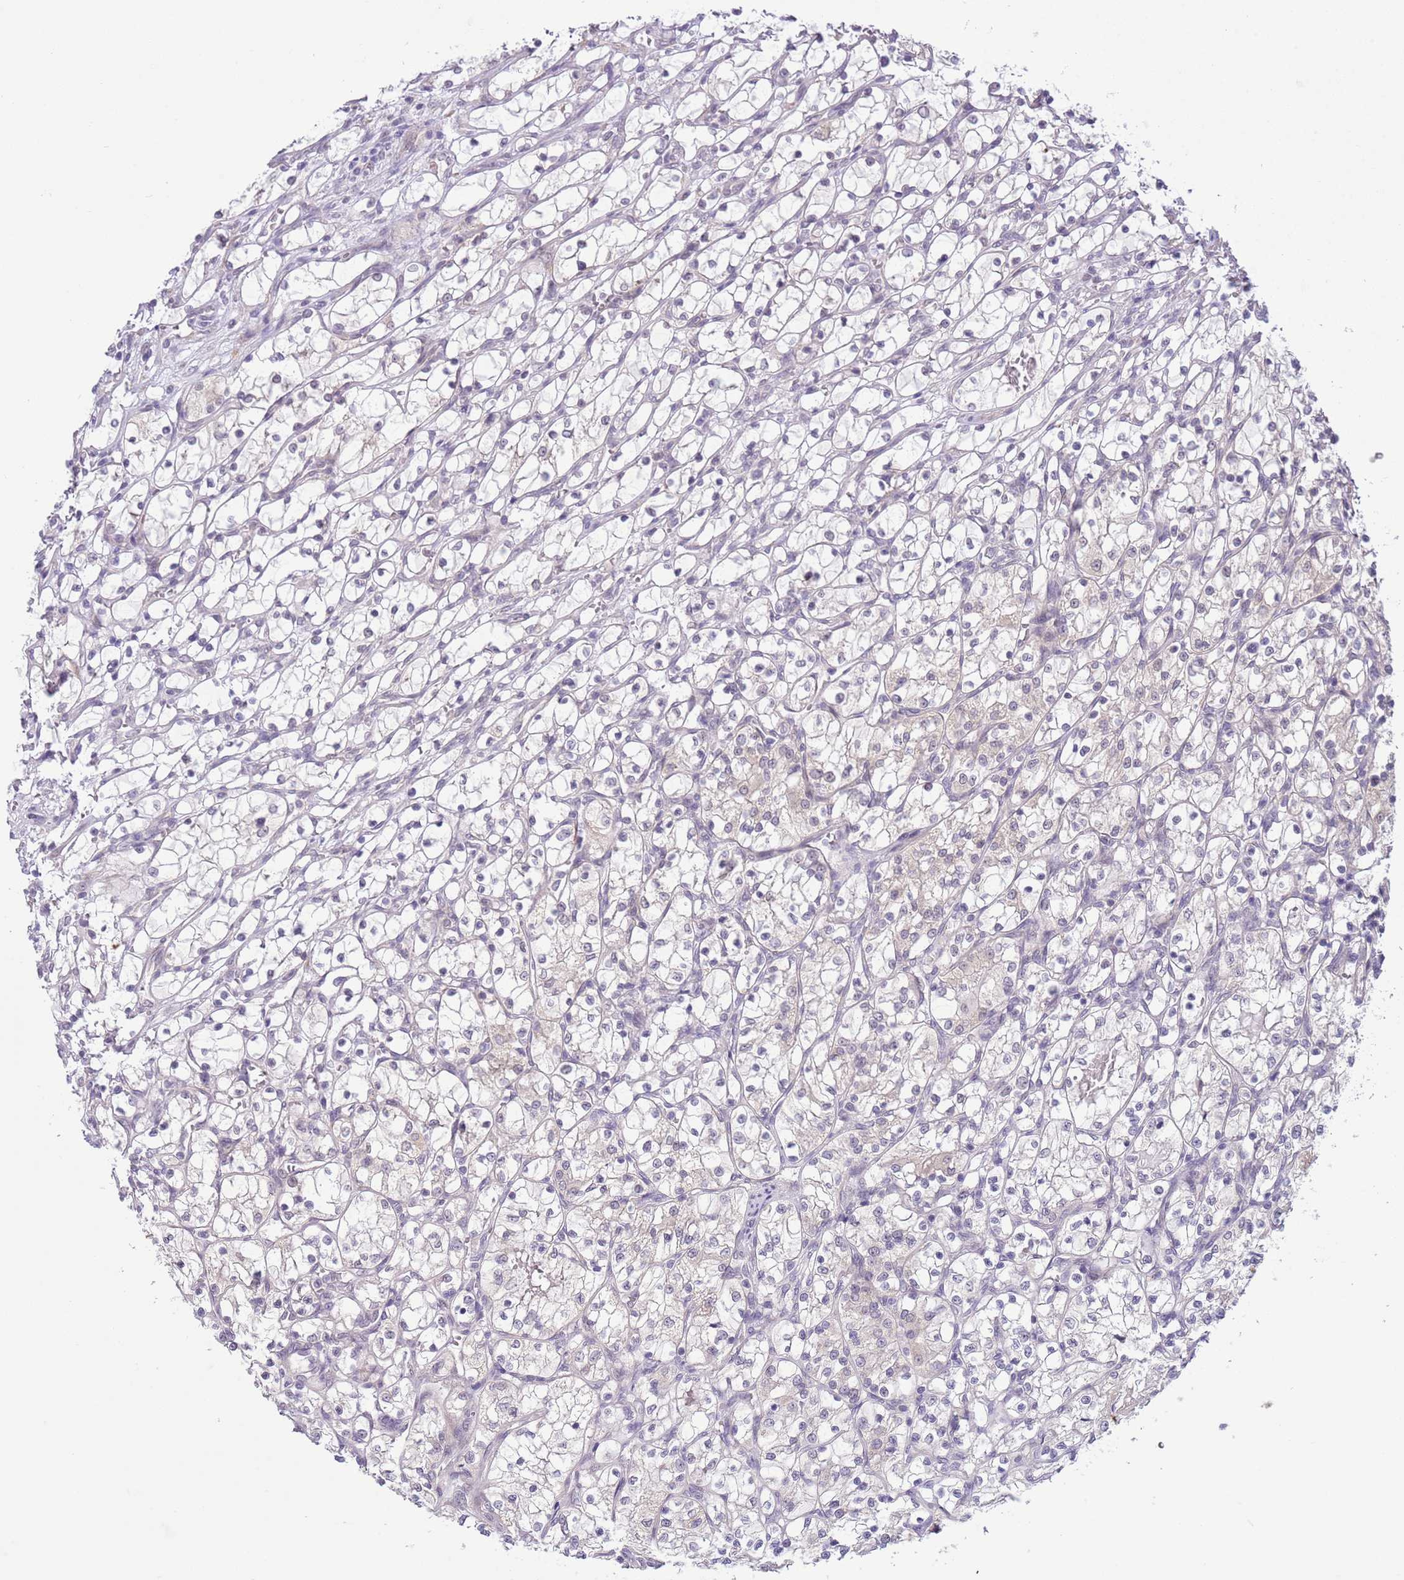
{"staining": {"intensity": "negative", "quantity": "none", "location": "none"}, "tissue": "renal cancer", "cell_type": "Tumor cells", "image_type": "cancer", "snomed": [{"axis": "morphology", "description": "Adenocarcinoma, NOS"}, {"axis": "topography", "description": "Kidney"}], "caption": "Immunohistochemistry photomicrograph of neoplastic tissue: renal adenocarcinoma stained with DAB (3,3'-diaminobenzidine) displays no significant protein expression in tumor cells. (DAB immunohistochemistry (IHC), high magnification).", "gene": "FAM120C", "patient": {"sex": "female", "age": 69}}